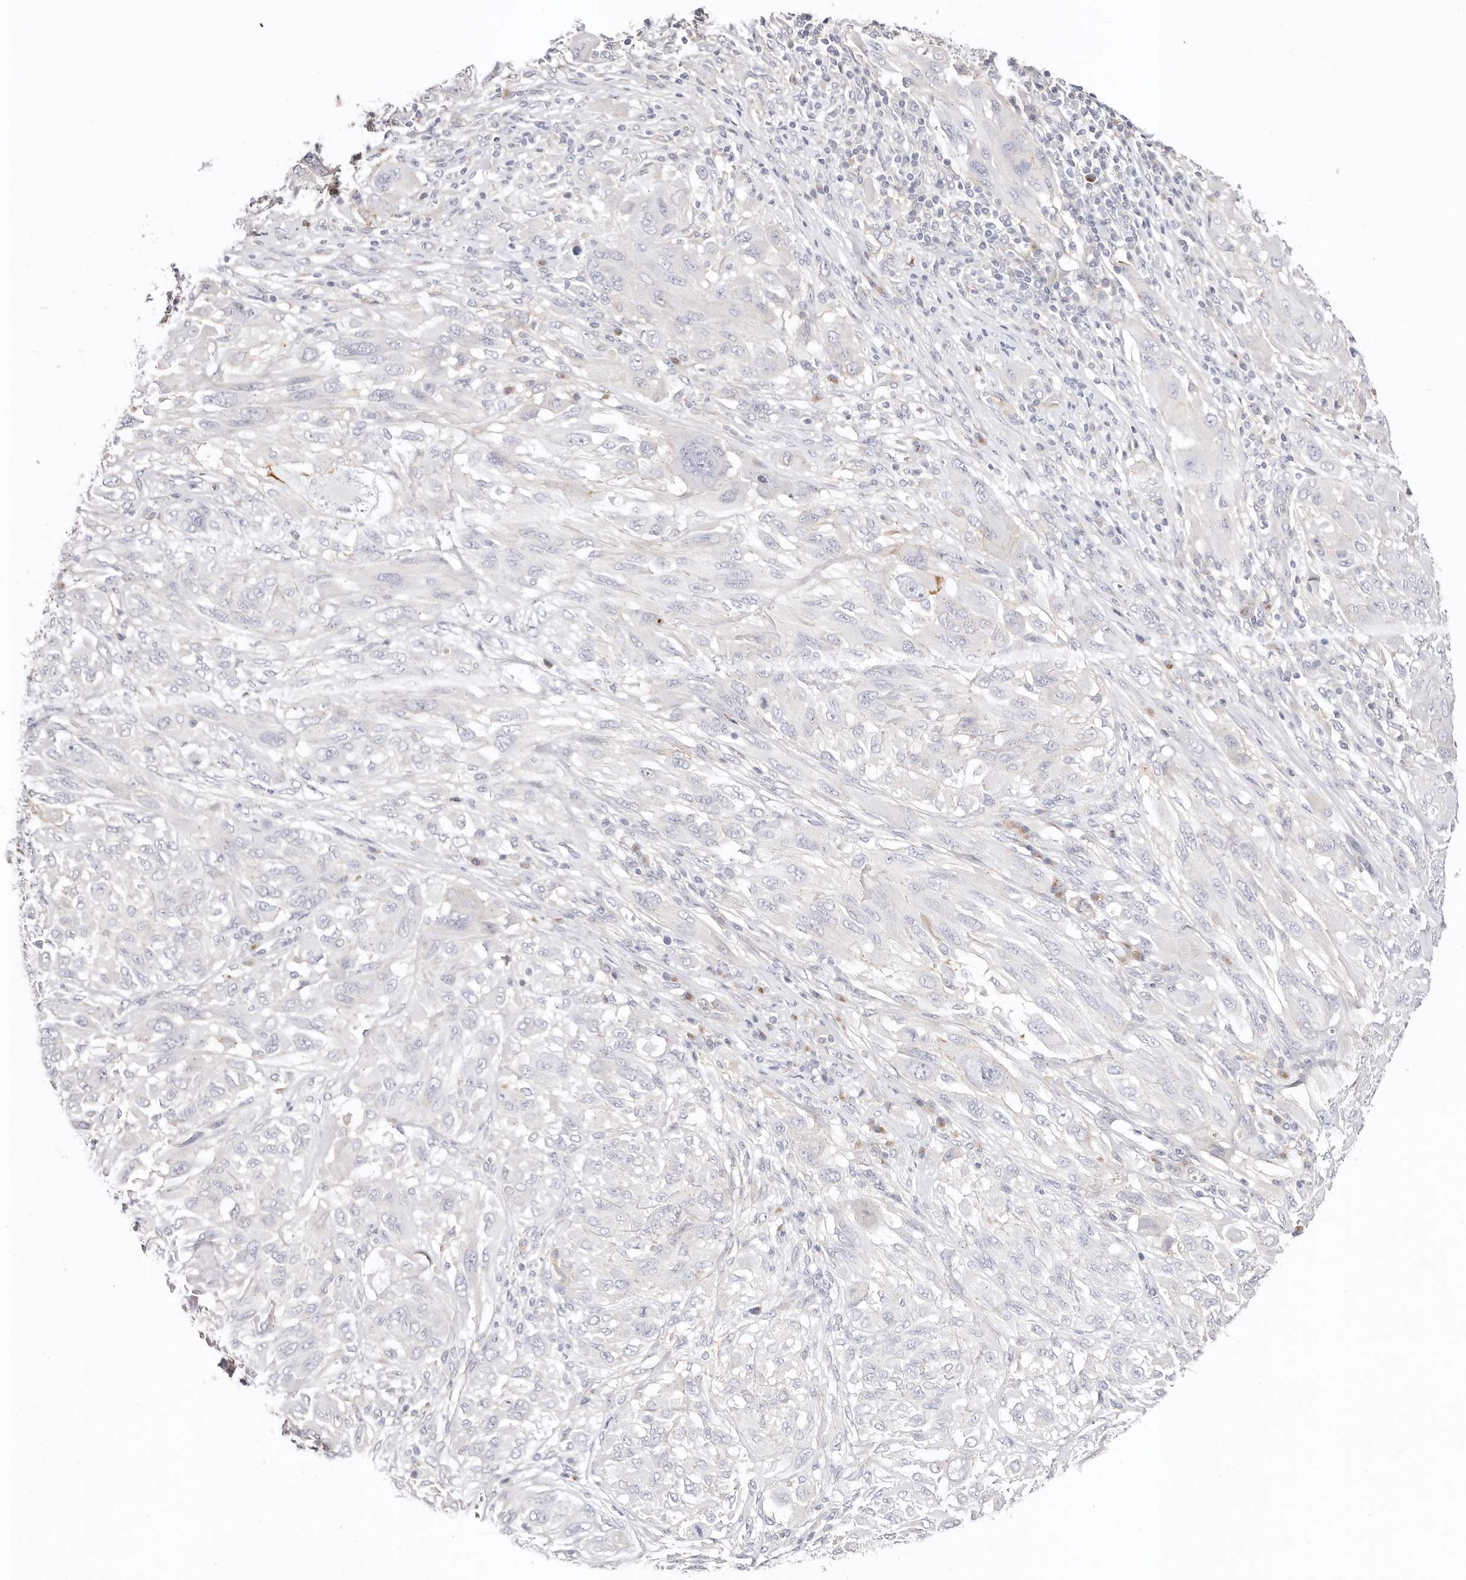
{"staining": {"intensity": "negative", "quantity": "none", "location": "none"}, "tissue": "melanoma", "cell_type": "Tumor cells", "image_type": "cancer", "snomed": [{"axis": "morphology", "description": "Malignant melanoma, NOS"}, {"axis": "topography", "description": "Skin"}], "caption": "Immunohistochemistry photomicrograph of neoplastic tissue: human malignant melanoma stained with DAB reveals no significant protein positivity in tumor cells.", "gene": "DNASE1", "patient": {"sex": "female", "age": 91}}